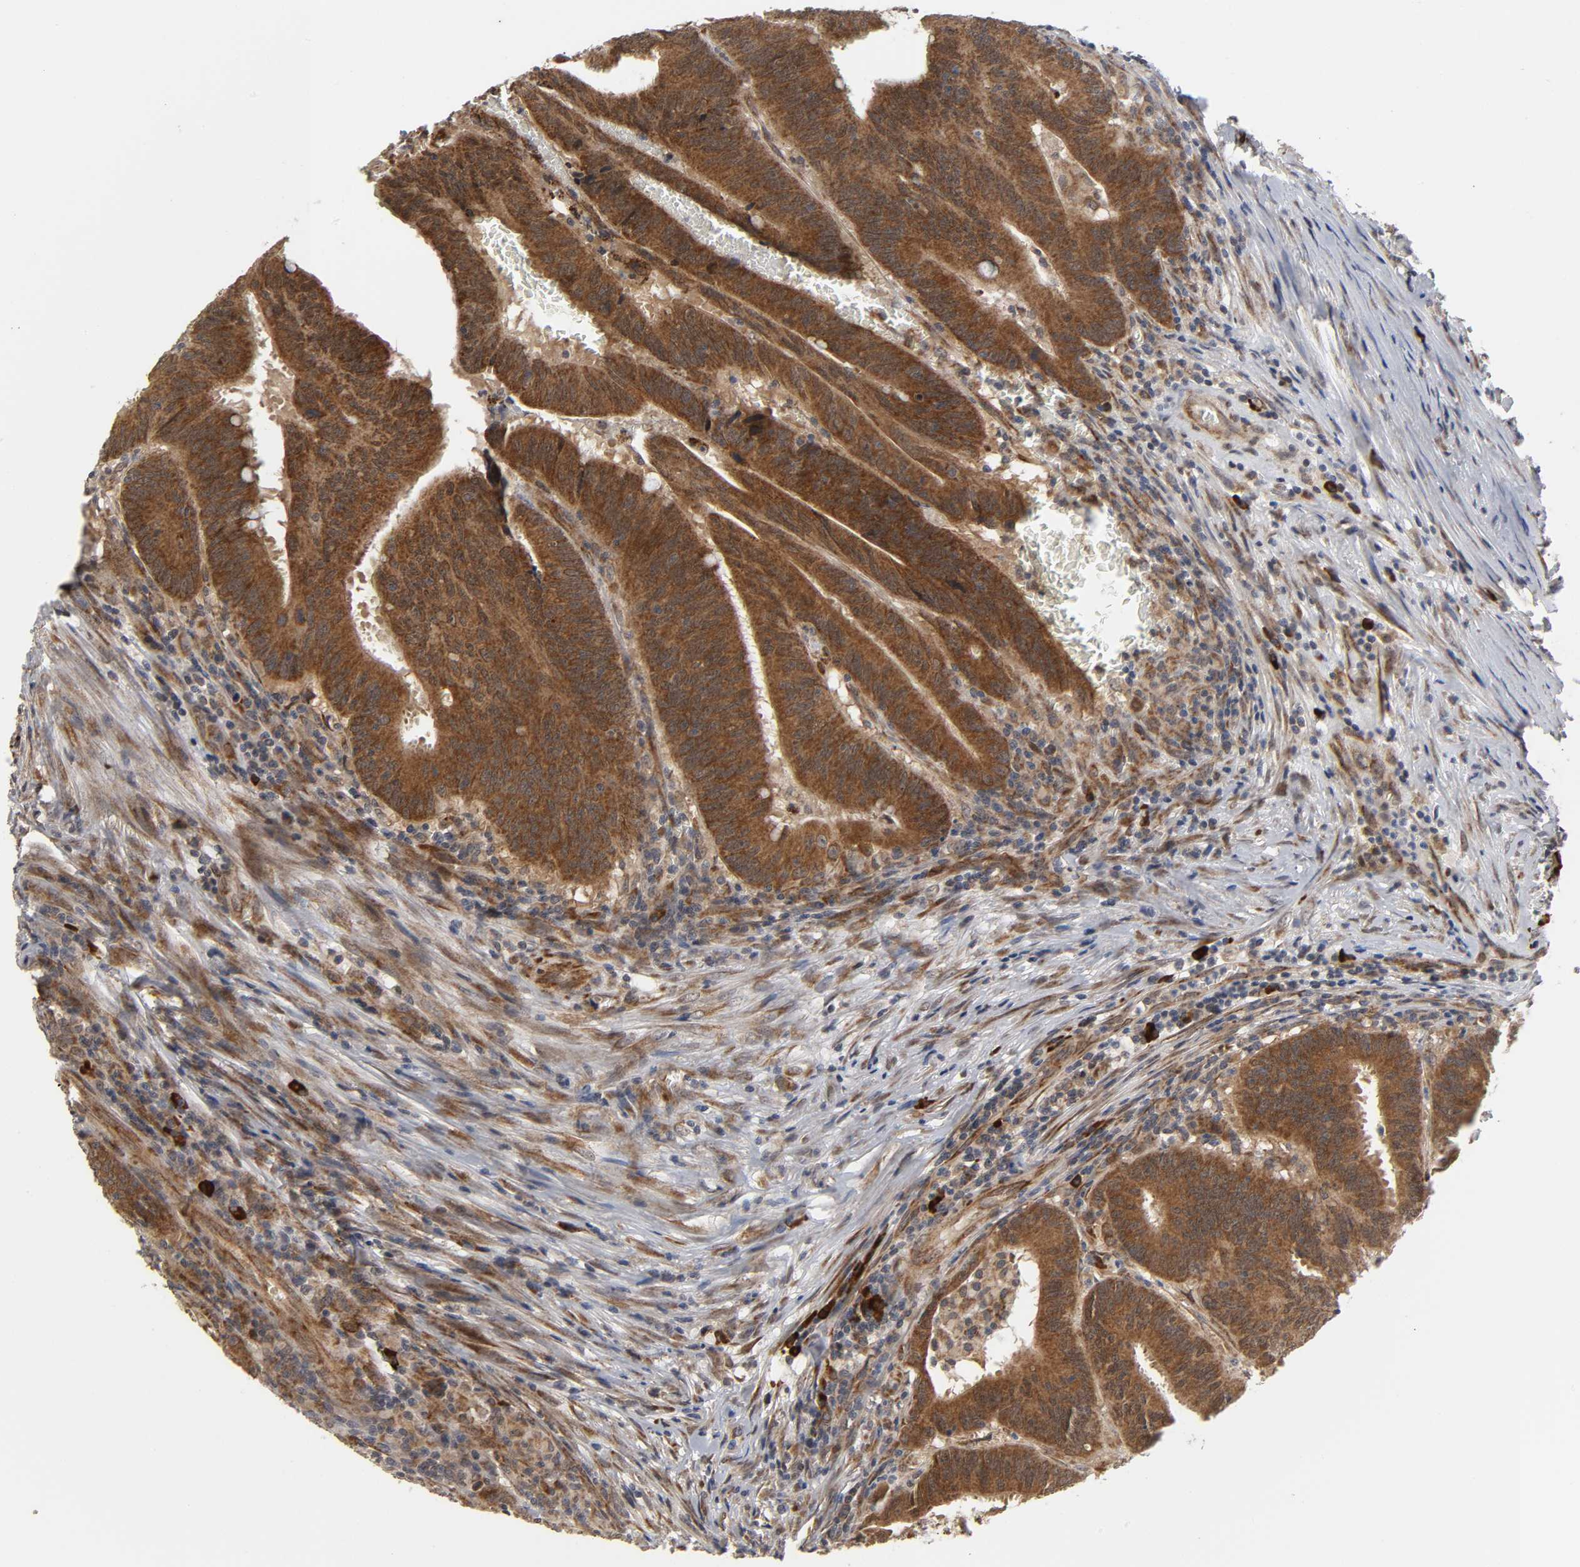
{"staining": {"intensity": "strong", "quantity": ">75%", "location": "cytoplasmic/membranous"}, "tissue": "colorectal cancer", "cell_type": "Tumor cells", "image_type": "cancer", "snomed": [{"axis": "morphology", "description": "Adenocarcinoma, NOS"}, {"axis": "topography", "description": "Colon"}], "caption": "Colorectal adenocarcinoma tissue reveals strong cytoplasmic/membranous staining in approximately >75% of tumor cells, visualized by immunohistochemistry.", "gene": "SLC30A9", "patient": {"sex": "male", "age": 45}}